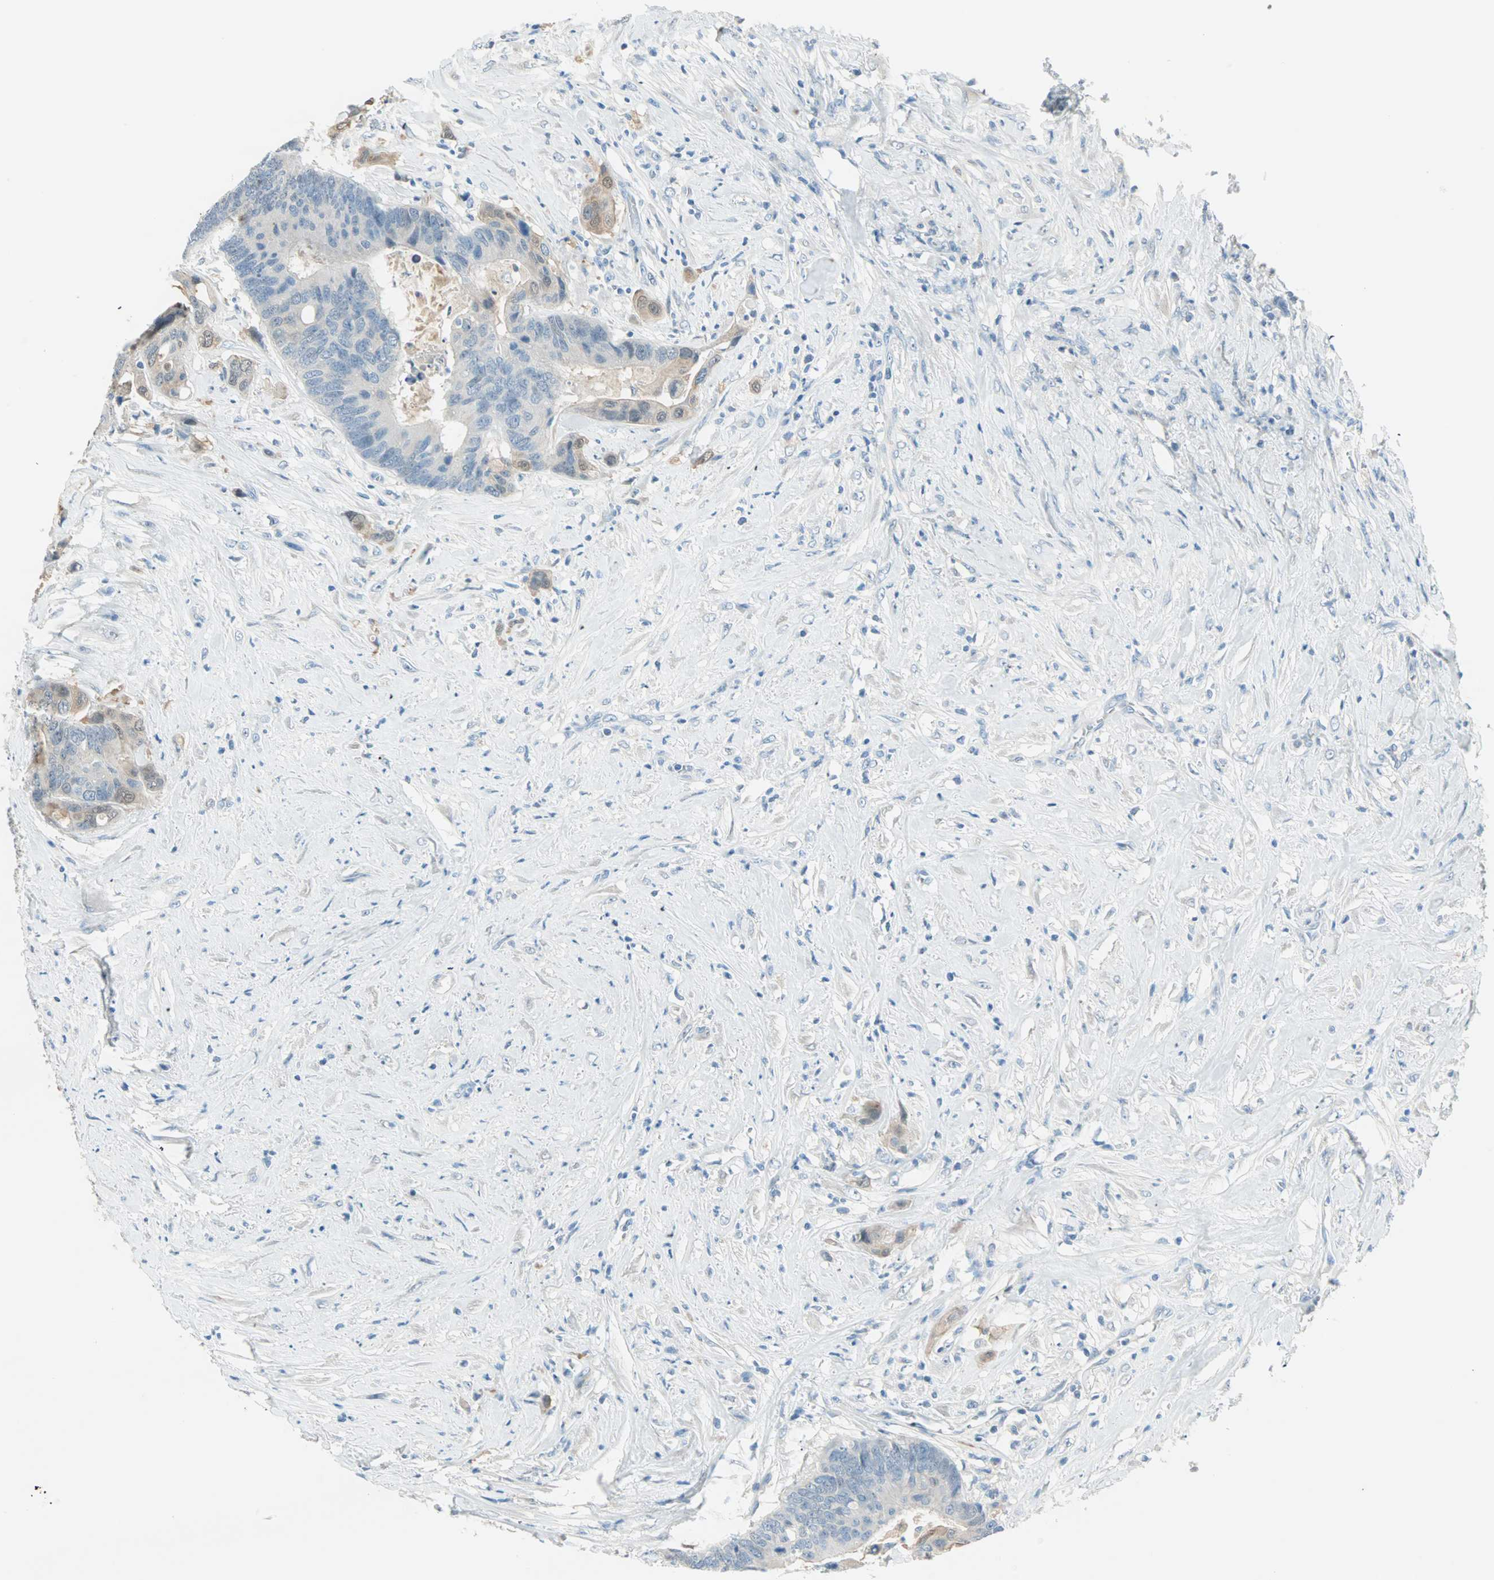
{"staining": {"intensity": "moderate", "quantity": "<25%", "location": "cytoplasmic/membranous,nuclear"}, "tissue": "colorectal cancer", "cell_type": "Tumor cells", "image_type": "cancer", "snomed": [{"axis": "morphology", "description": "Adenocarcinoma, NOS"}, {"axis": "topography", "description": "Rectum"}], "caption": "High-power microscopy captured an IHC micrograph of adenocarcinoma (colorectal), revealing moderate cytoplasmic/membranous and nuclear positivity in about <25% of tumor cells.", "gene": "S100A1", "patient": {"sex": "male", "age": 55}}